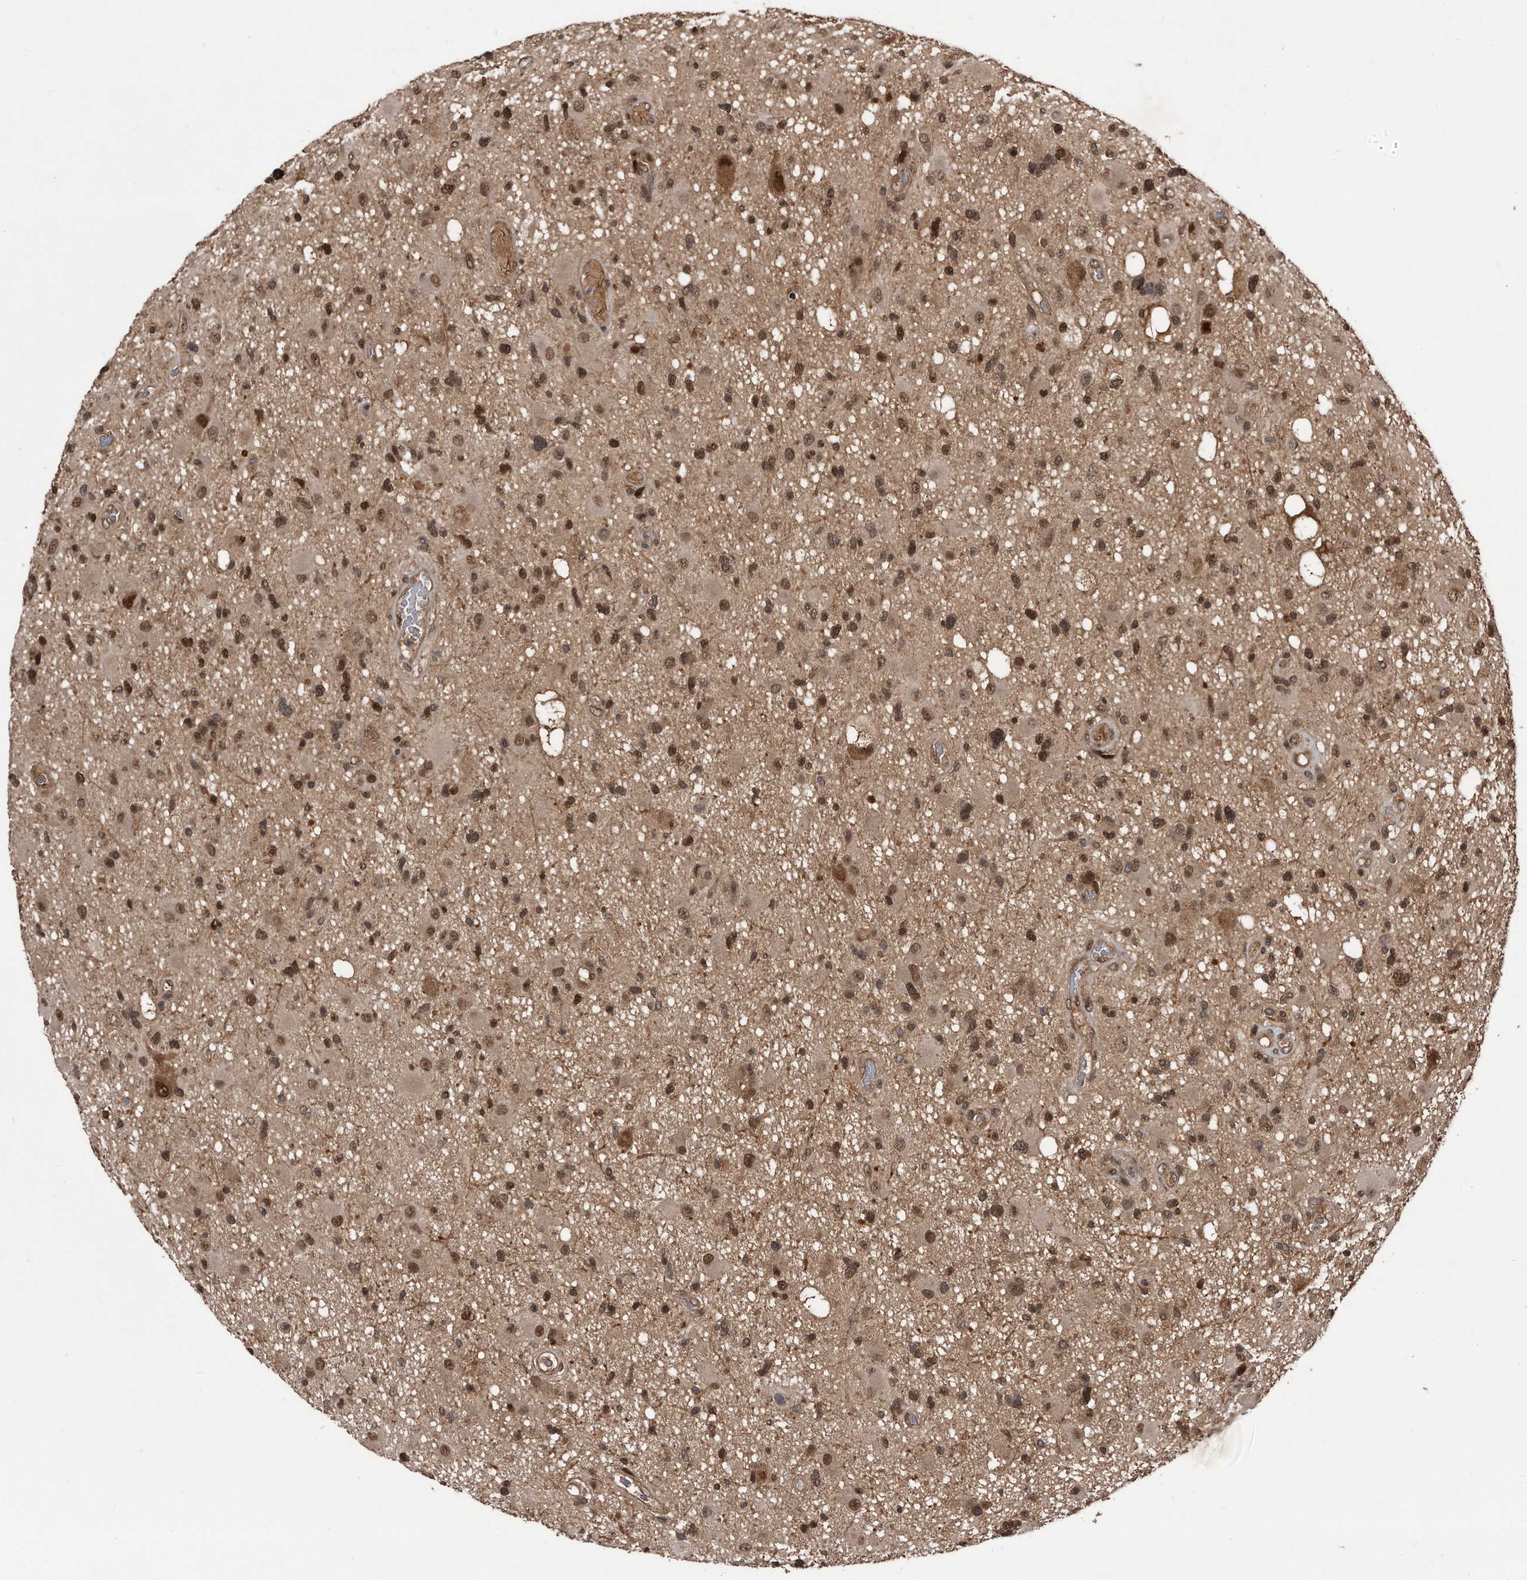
{"staining": {"intensity": "moderate", "quantity": ">75%", "location": "nuclear"}, "tissue": "glioma", "cell_type": "Tumor cells", "image_type": "cancer", "snomed": [{"axis": "morphology", "description": "Glioma, malignant, High grade"}, {"axis": "topography", "description": "Brain"}], "caption": "About >75% of tumor cells in high-grade glioma (malignant) demonstrate moderate nuclear protein positivity as visualized by brown immunohistochemical staining.", "gene": "RAD23B", "patient": {"sex": "male", "age": 33}}